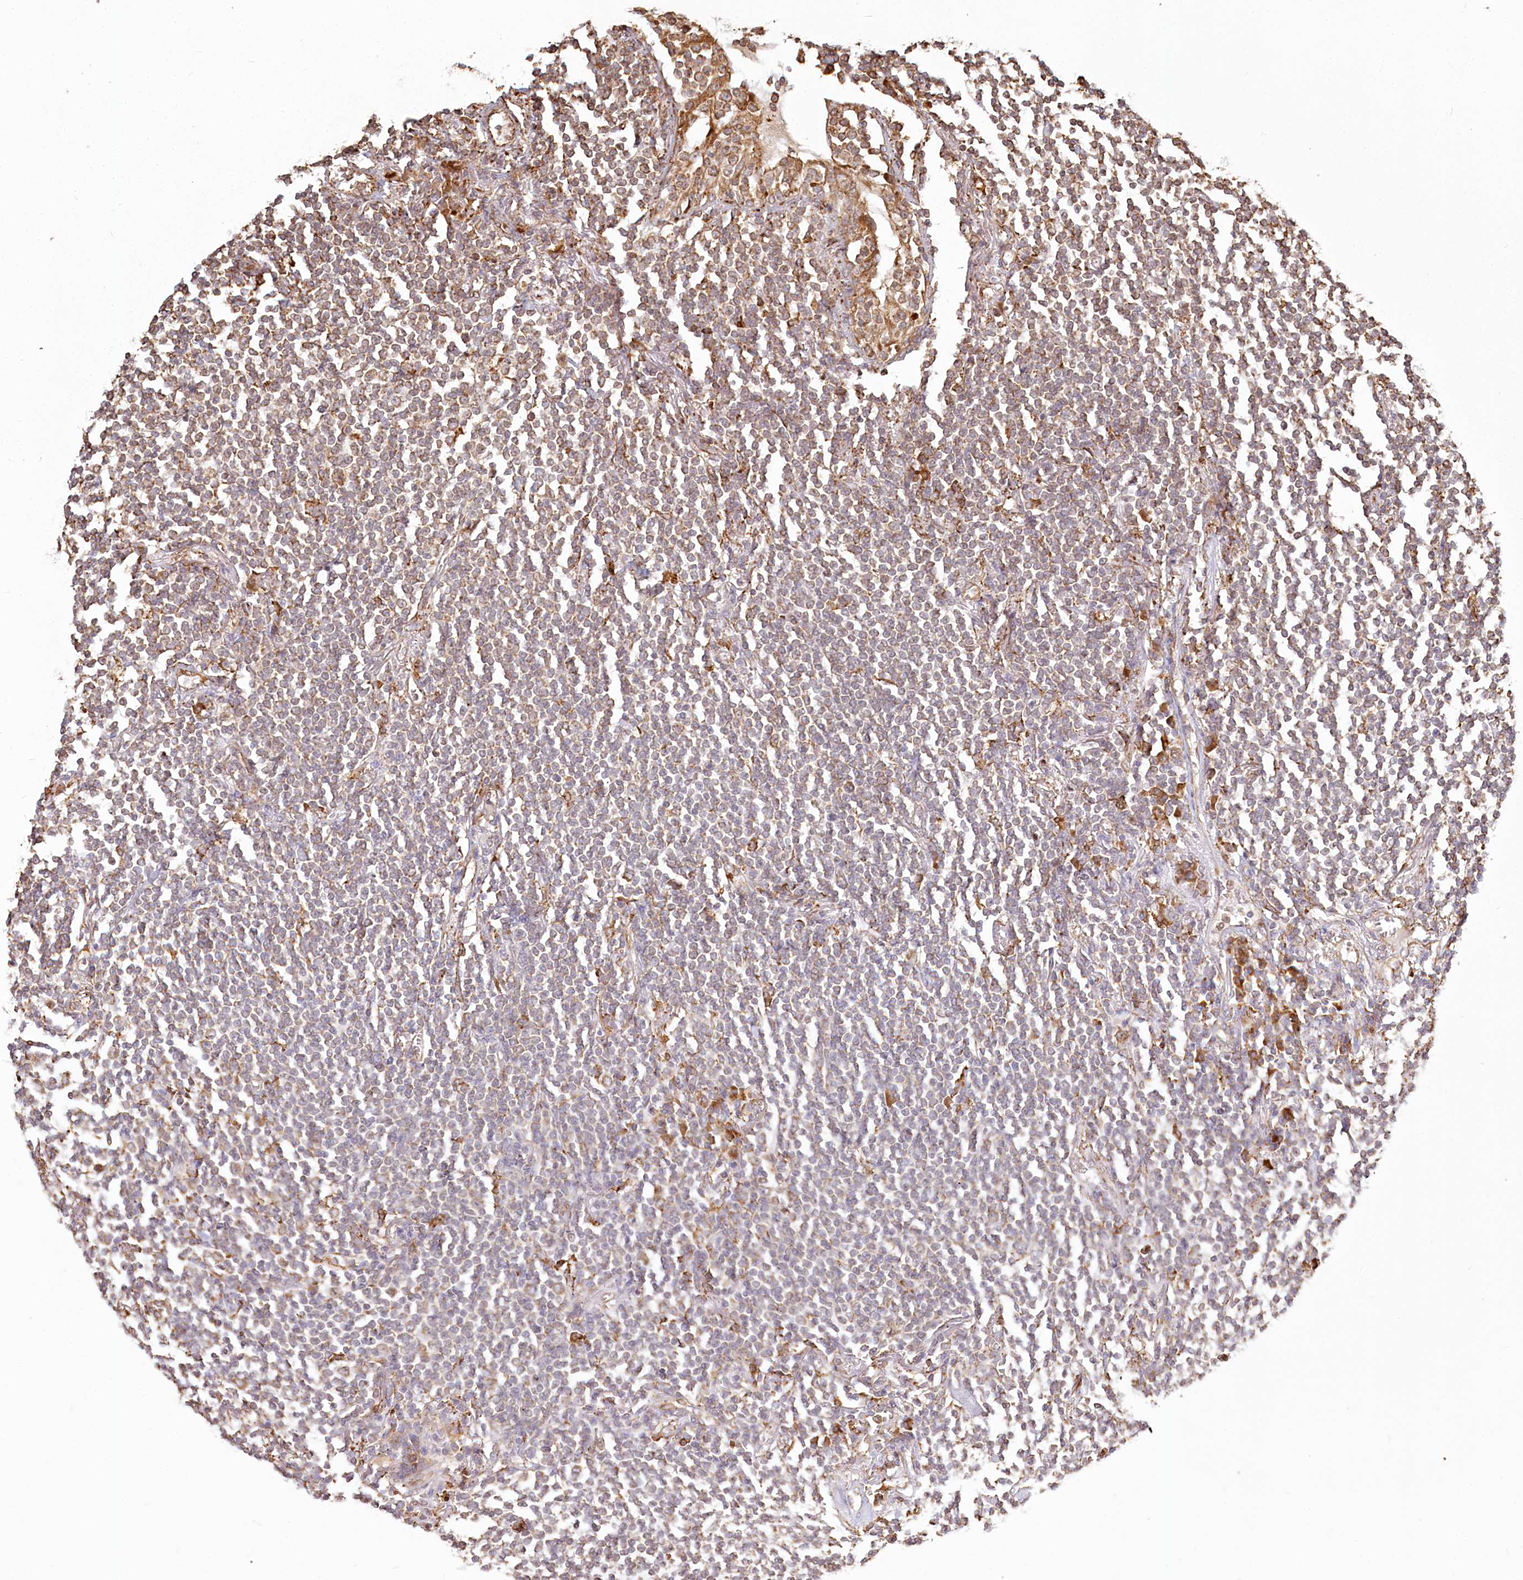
{"staining": {"intensity": "weak", "quantity": "<25%", "location": "cytoplasmic/membranous"}, "tissue": "lymphoma", "cell_type": "Tumor cells", "image_type": "cancer", "snomed": [{"axis": "morphology", "description": "Malignant lymphoma, non-Hodgkin's type, Low grade"}, {"axis": "topography", "description": "Lung"}], "caption": "A photomicrograph of human low-grade malignant lymphoma, non-Hodgkin's type is negative for staining in tumor cells.", "gene": "FAM13A", "patient": {"sex": "female", "age": 71}}